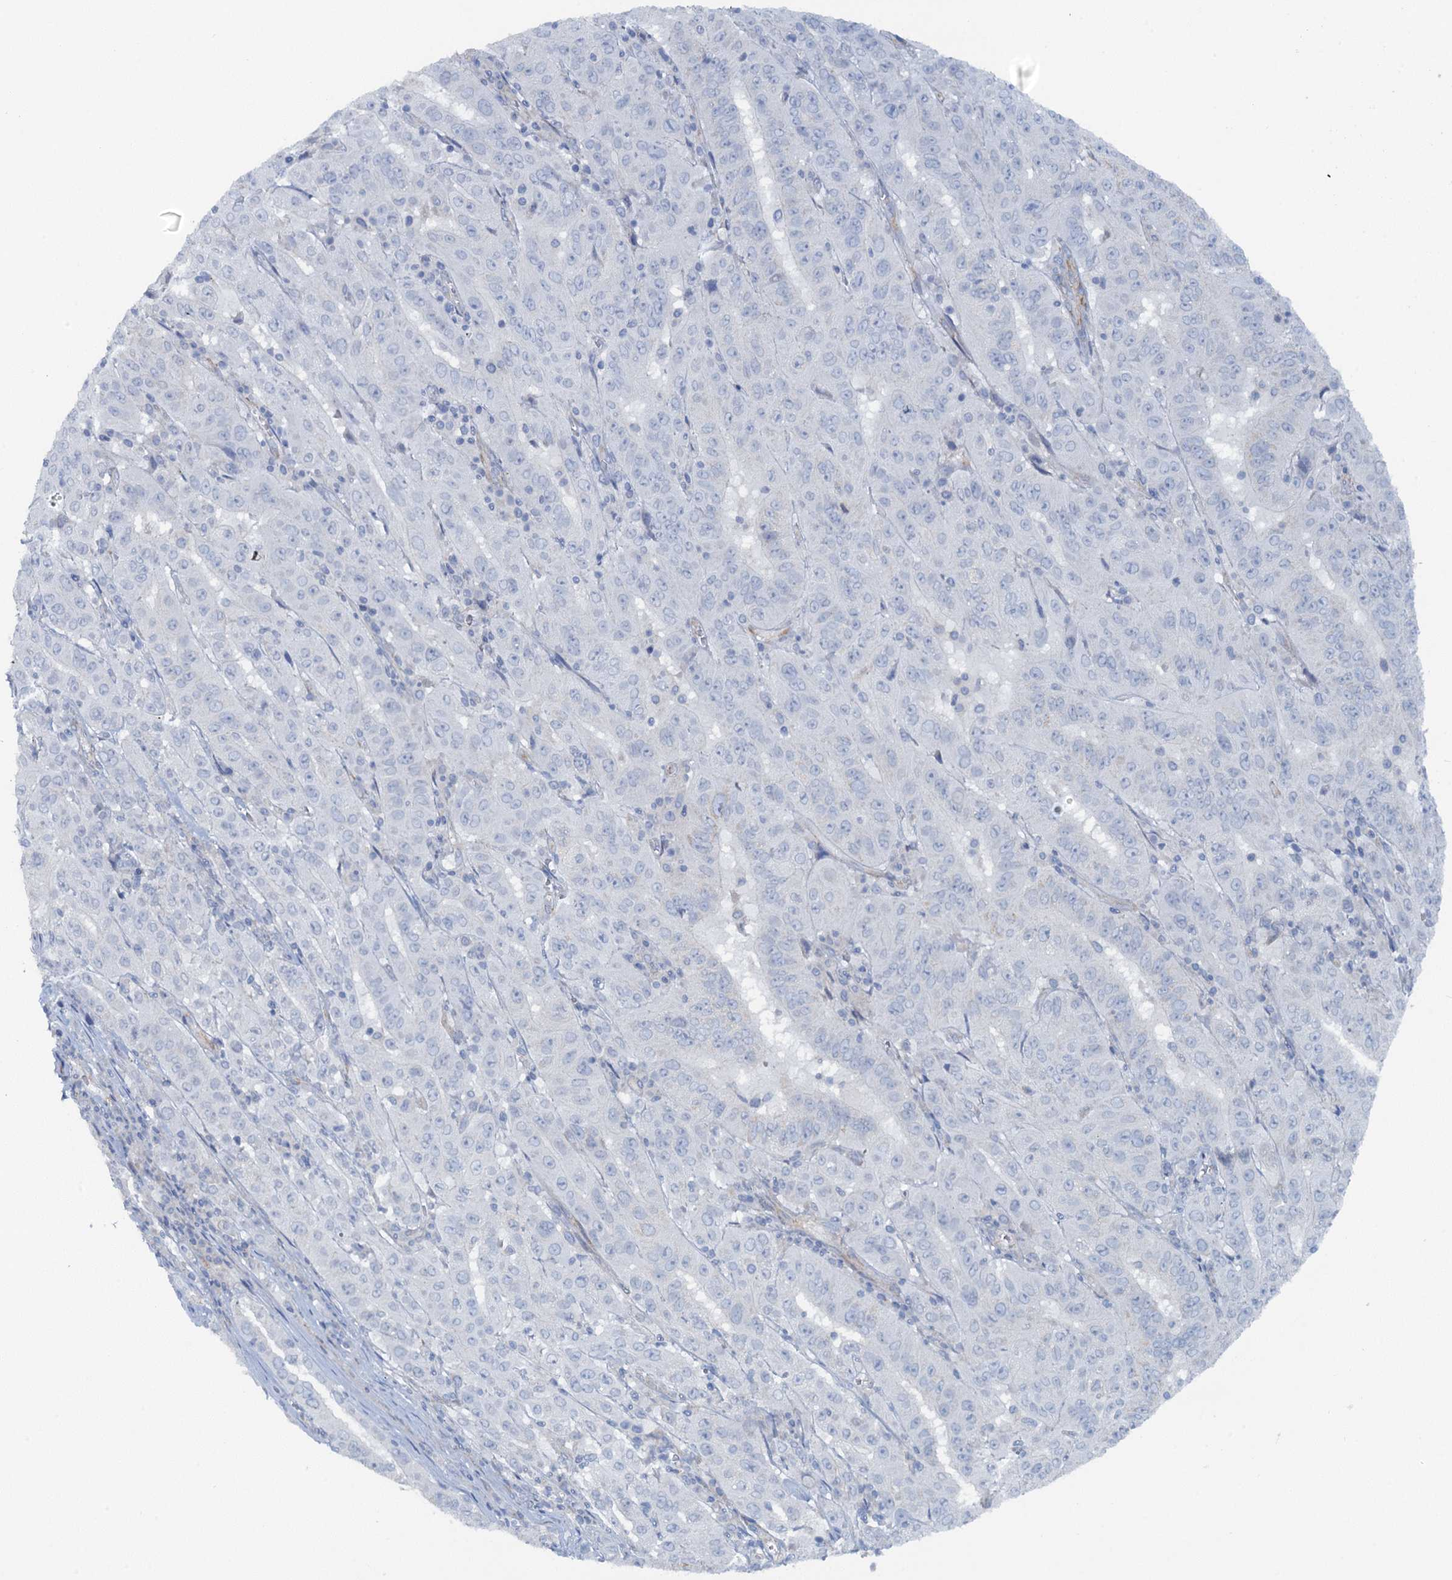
{"staining": {"intensity": "negative", "quantity": "none", "location": "none"}, "tissue": "pancreatic cancer", "cell_type": "Tumor cells", "image_type": "cancer", "snomed": [{"axis": "morphology", "description": "Adenocarcinoma, NOS"}, {"axis": "topography", "description": "Pancreas"}], "caption": "Pancreatic cancer (adenocarcinoma) was stained to show a protein in brown. There is no significant expression in tumor cells.", "gene": "POGLUT3", "patient": {"sex": "male", "age": 63}}